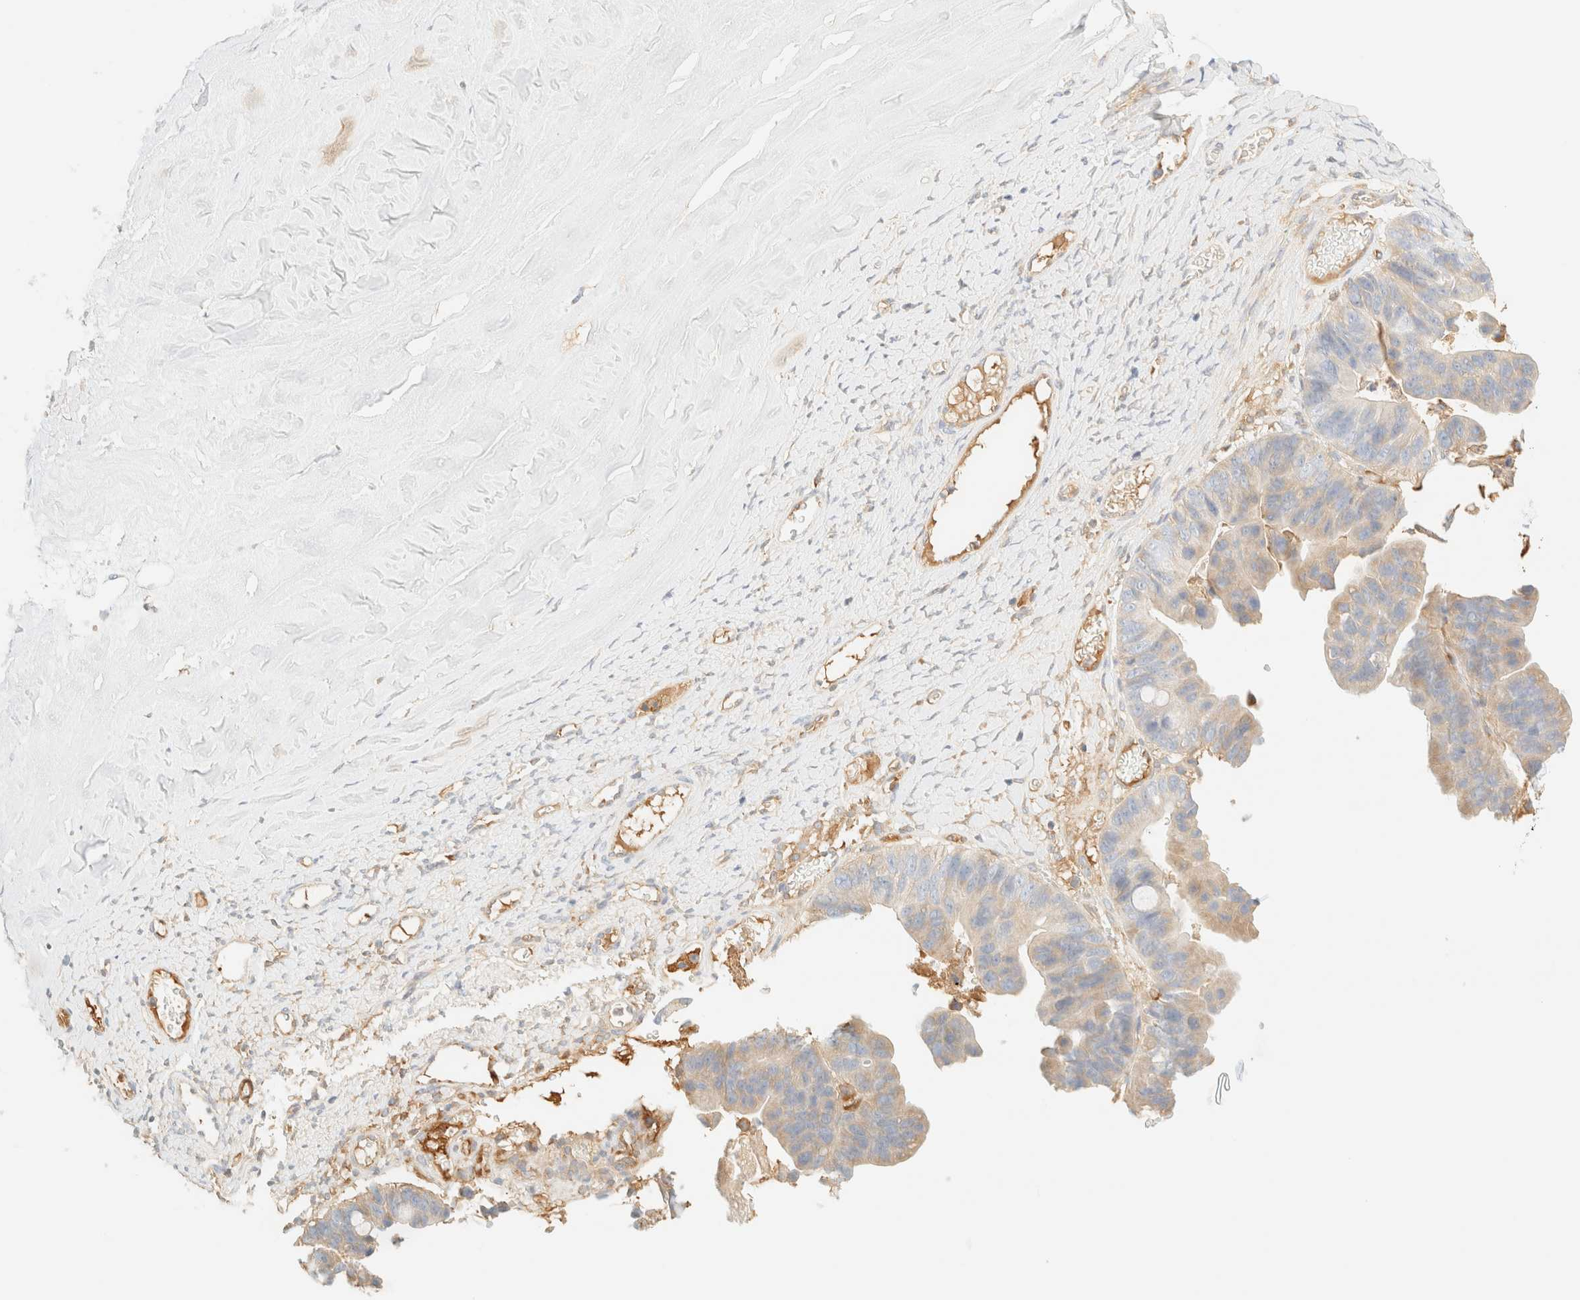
{"staining": {"intensity": "weak", "quantity": "25%-75%", "location": "cytoplasmic/membranous"}, "tissue": "ovarian cancer", "cell_type": "Tumor cells", "image_type": "cancer", "snomed": [{"axis": "morphology", "description": "Cystadenocarcinoma, mucinous, NOS"}, {"axis": "topography", "description": "Ovary"}], "caption": "Mucinous cystadenocarcinoma (ovarian) stained for a protein exhibits weak cytoplasmic/membranous positivity in tumor cells. (DAB = brown stain, brightfield microscopy at high magnification).", "gene": "FHOD1", "patient": {"sex": "female", "age": 61}}